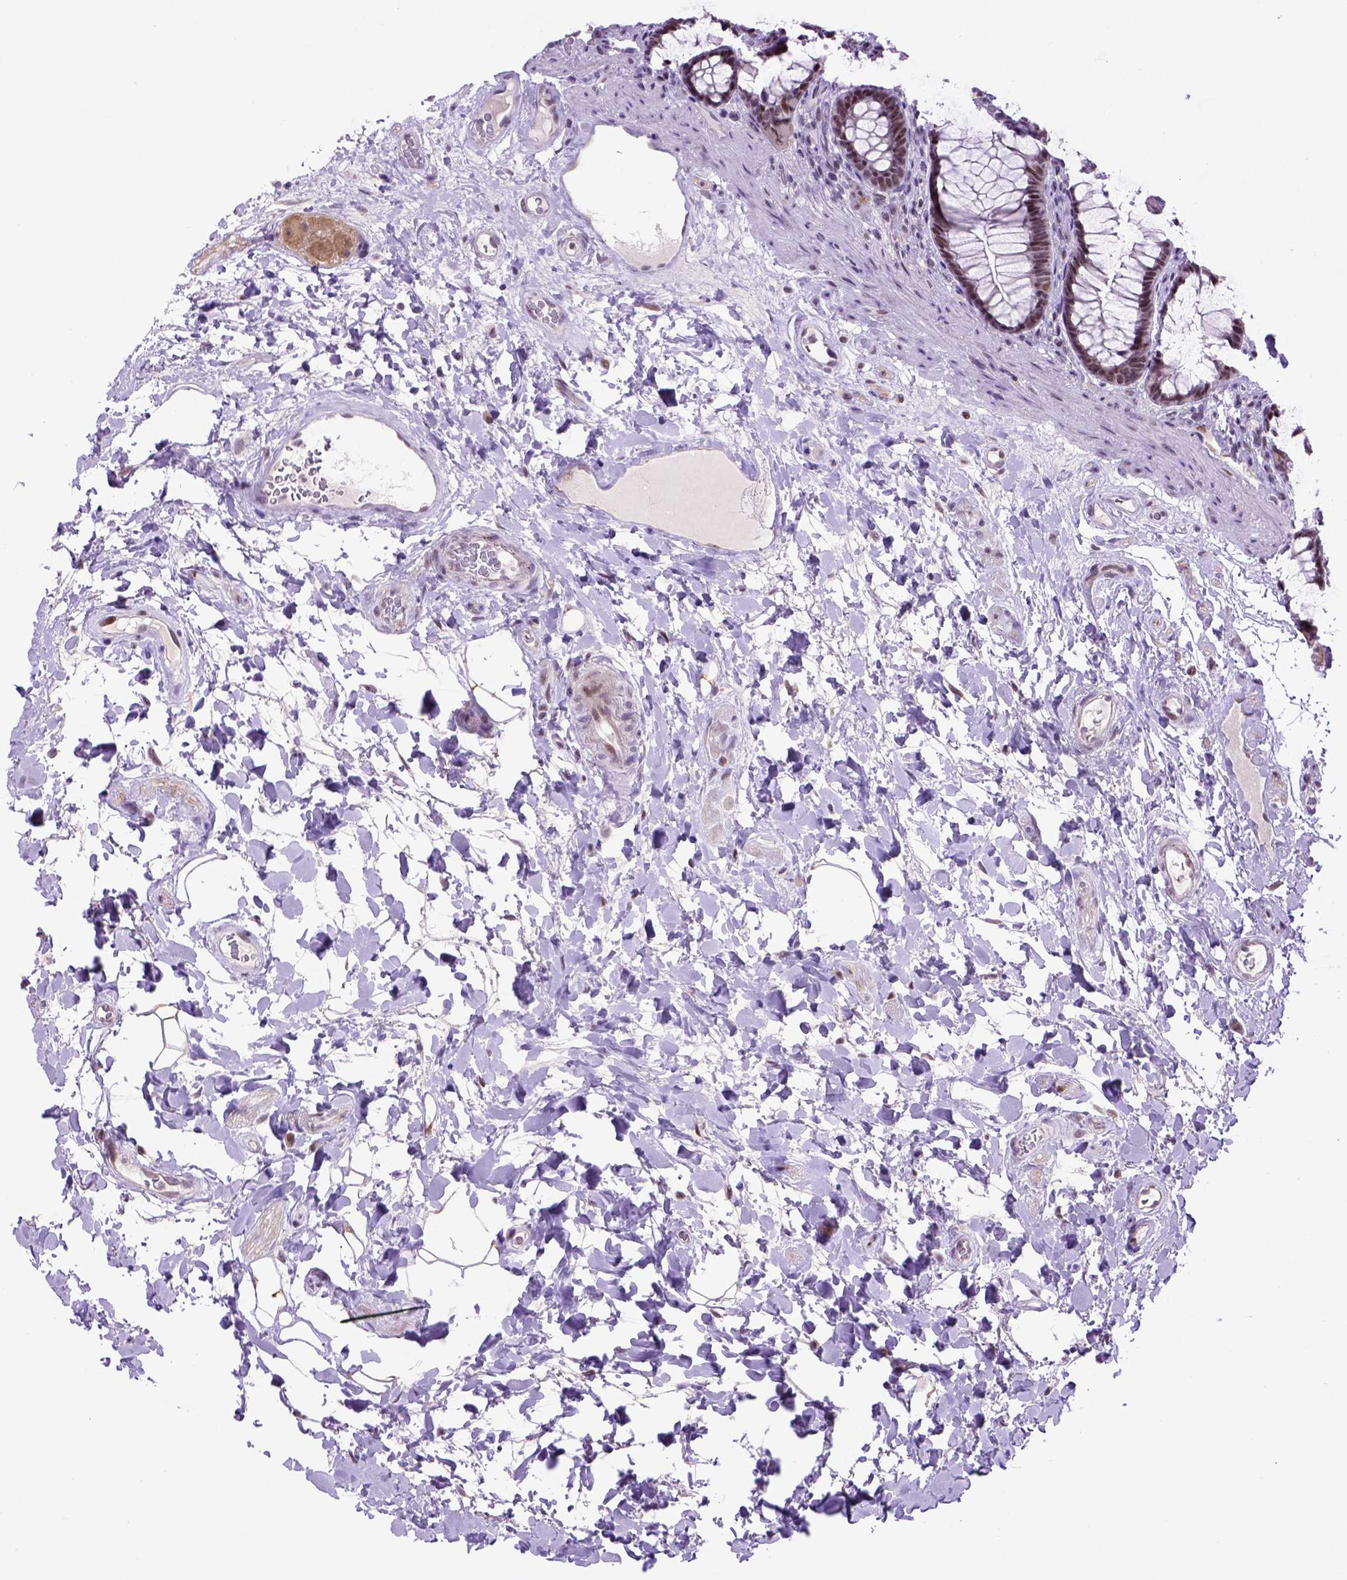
{"staining": {"intensity": "moderate", "quantity": "25%-75%", "location": "nuclear"}, "tissue": "rectum", "cell_type": "Glandular cells", "image_type": "normal", "snomed": [{"axis": "morphology", "description": "Normal tissue, NOS"}, {"axis": "topography", "description": "Rectum"}], "caption": "Benign rectum exhibits moderate nuclear staining in about 25%-75% of glandular cells, visualized by immunohistochemistry.", "gene": "TBPL1", "patient": {"sex": "male", "age": 72}}